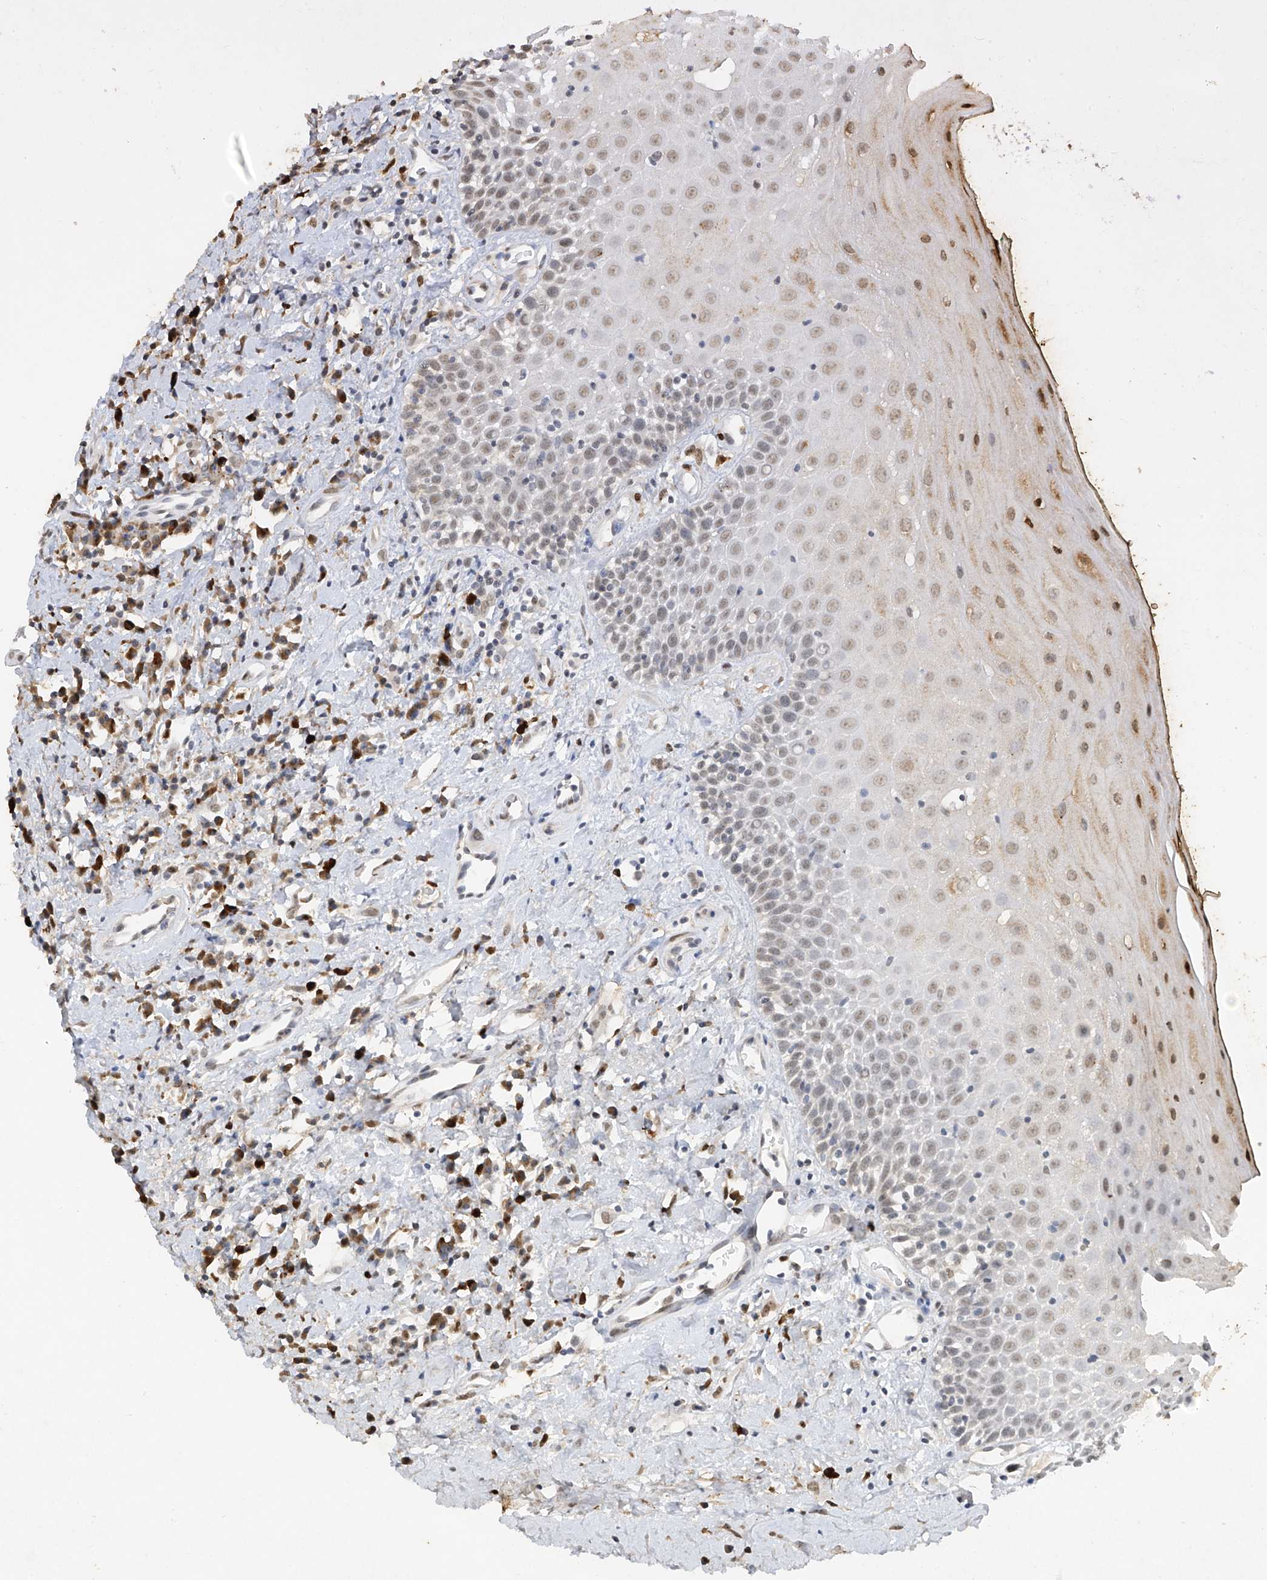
{"staining": {"intensity": "weak", "quantity": "25%-75%", "location": "nuclear"}, "tissue": "oral mucosa", "cell_type": "Squamous epithelial cells", "image_type": "normal", "snomed": [{"axis": "morphology", "description": "Normal tissue, NOS"}, {"axis": "morphology", "description": "Squamous cell carcinoma, NOS"}, {"axis": "topography", "description": "Oral tissue"}, {"axis": "topography", "description": "Head-Neck"}], "caption": "Protein staining displays weak nuclear staining in about 25%-75% of squamous epithelial cells in normal oral mucosa. (Stains: DAB in brown, nuclei in blue, Microscopy: brightfield microscopy at high magnification).", "gene": "ATRIP", "patient": {"sex": "female", "age": 70}}